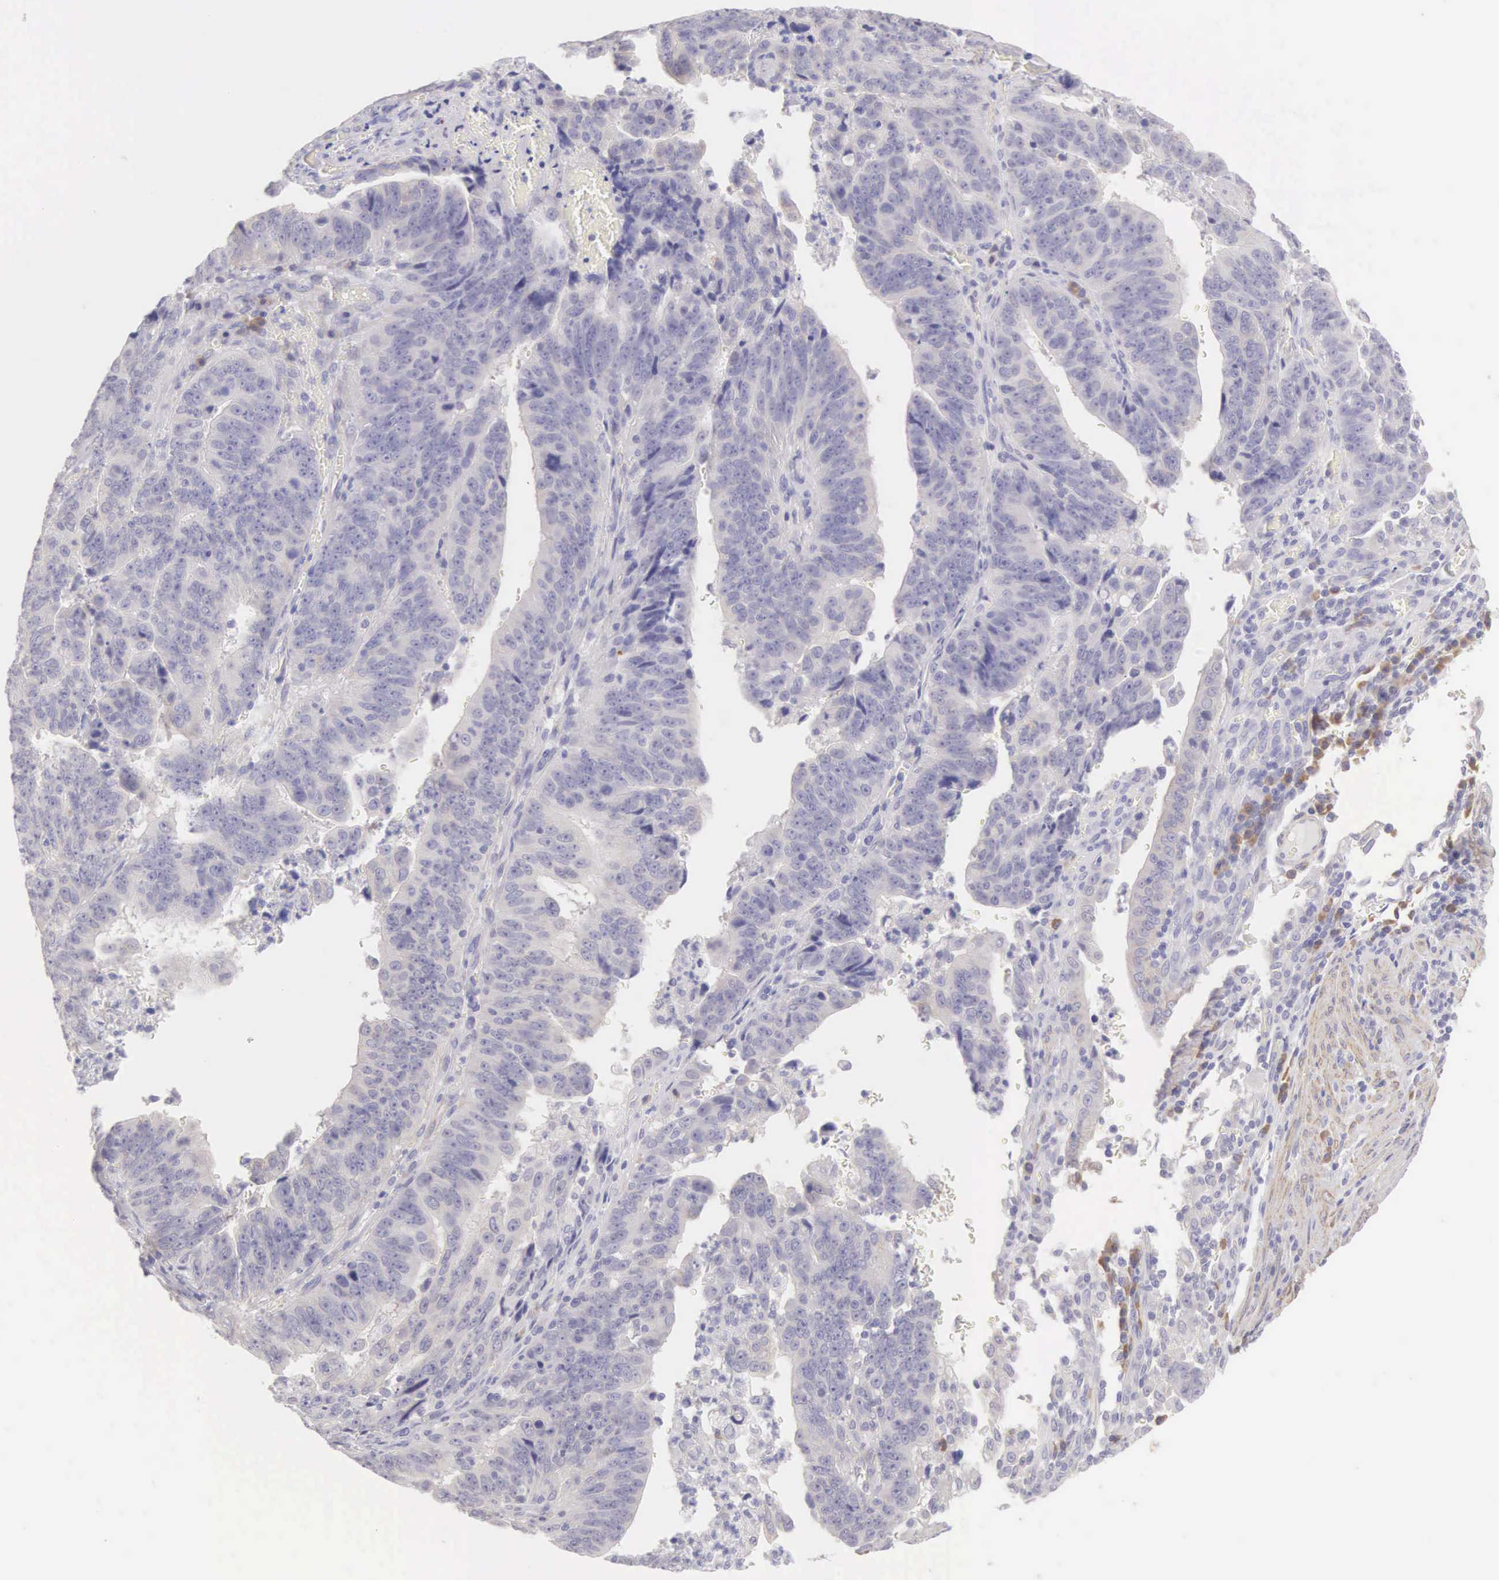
{"staining": {"intensity": "weak", "quantity": "<25%", "location": "cytoplasmic/membranous"}, "tissue": "stomach cancer", "cell_type": "Tumor cells", "image_type": "cancer", "snomed": [{"axis": "morphology", "description": "Adenocarcinoma, NOS"}, {"axis": "topography", "description": "Stomach, upper"}], "caption": "The micrograph demonstrates no staining of tumor cells in stomach adenocarcinoma. Nuclei are stained in blue.", "gene": "ARFGAP3", "patient": {"sex": "female", "age": 50}}